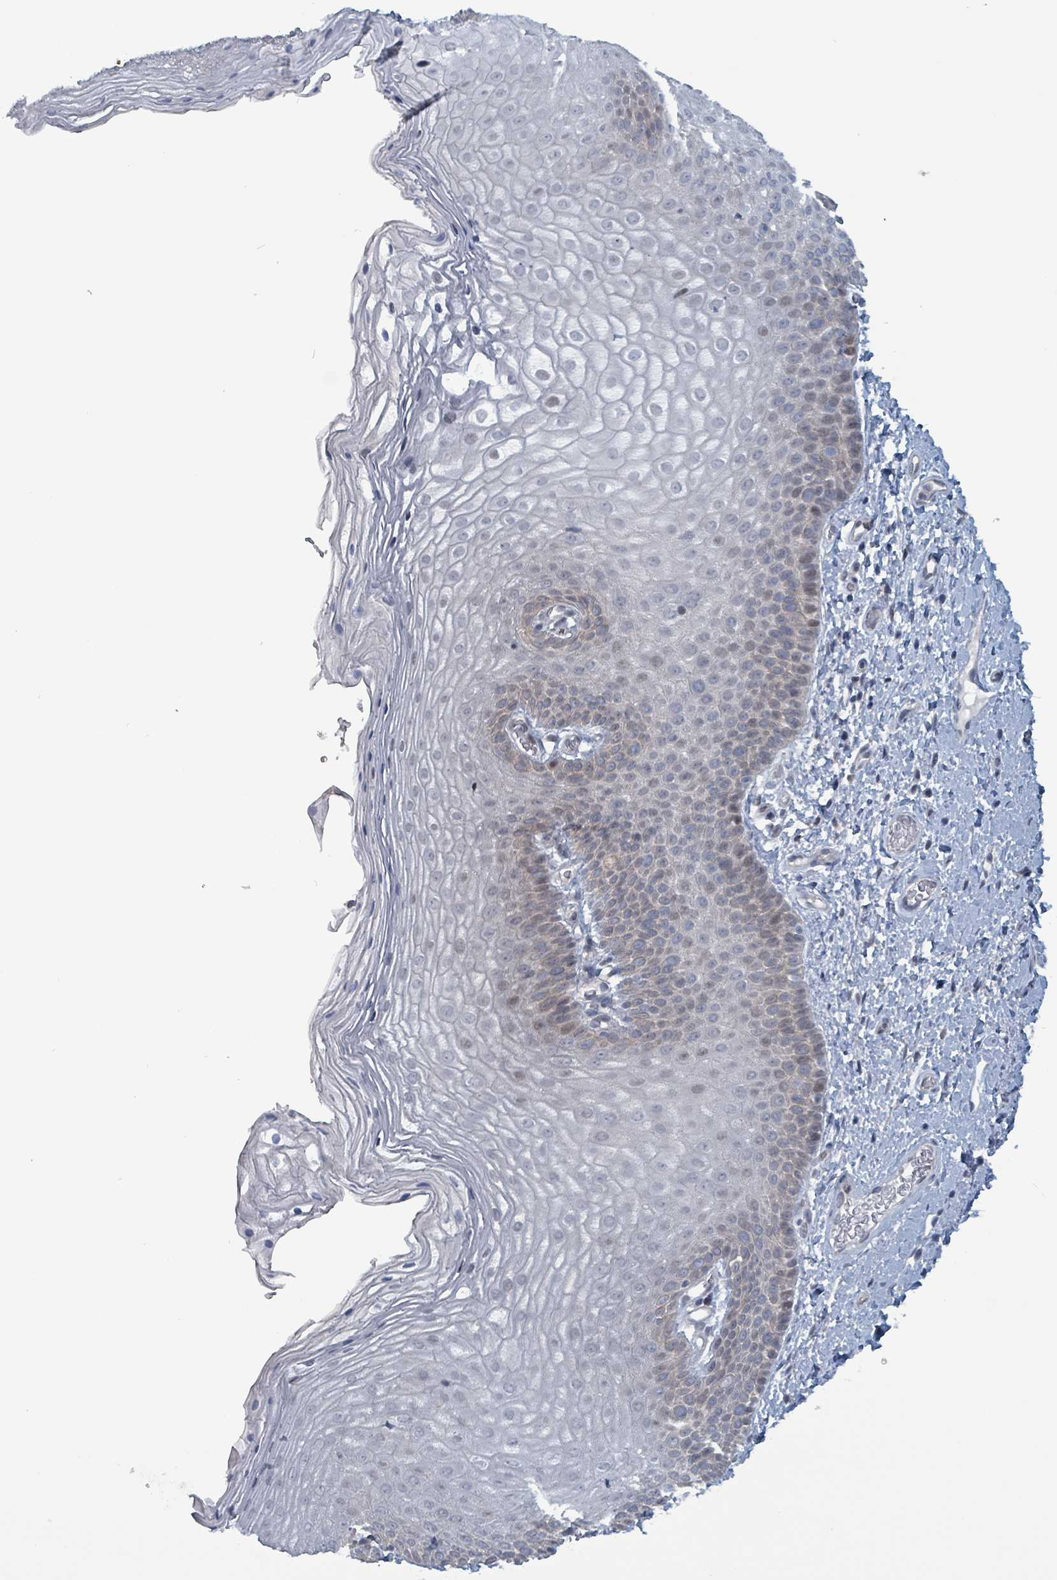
{"staining": {"intensity": "weak", "quantity": "<25%", "location": "cytoplasmic/membranous,nuclear"}, "tissue": "skin", "cell_type": "Epidermal cells", "image_type": "normal", "snomed": [{"axis": "morphology", "description": "Normal tissue, NOS"}, {"axis": "topography", "description": "Anal"}], "caption": "Immunohistochemistry (IHC) of benign human skin reveals no staining in epidermal cells.", "gene": "BIVM", "patient": {"sex": "female", "age": 40}}